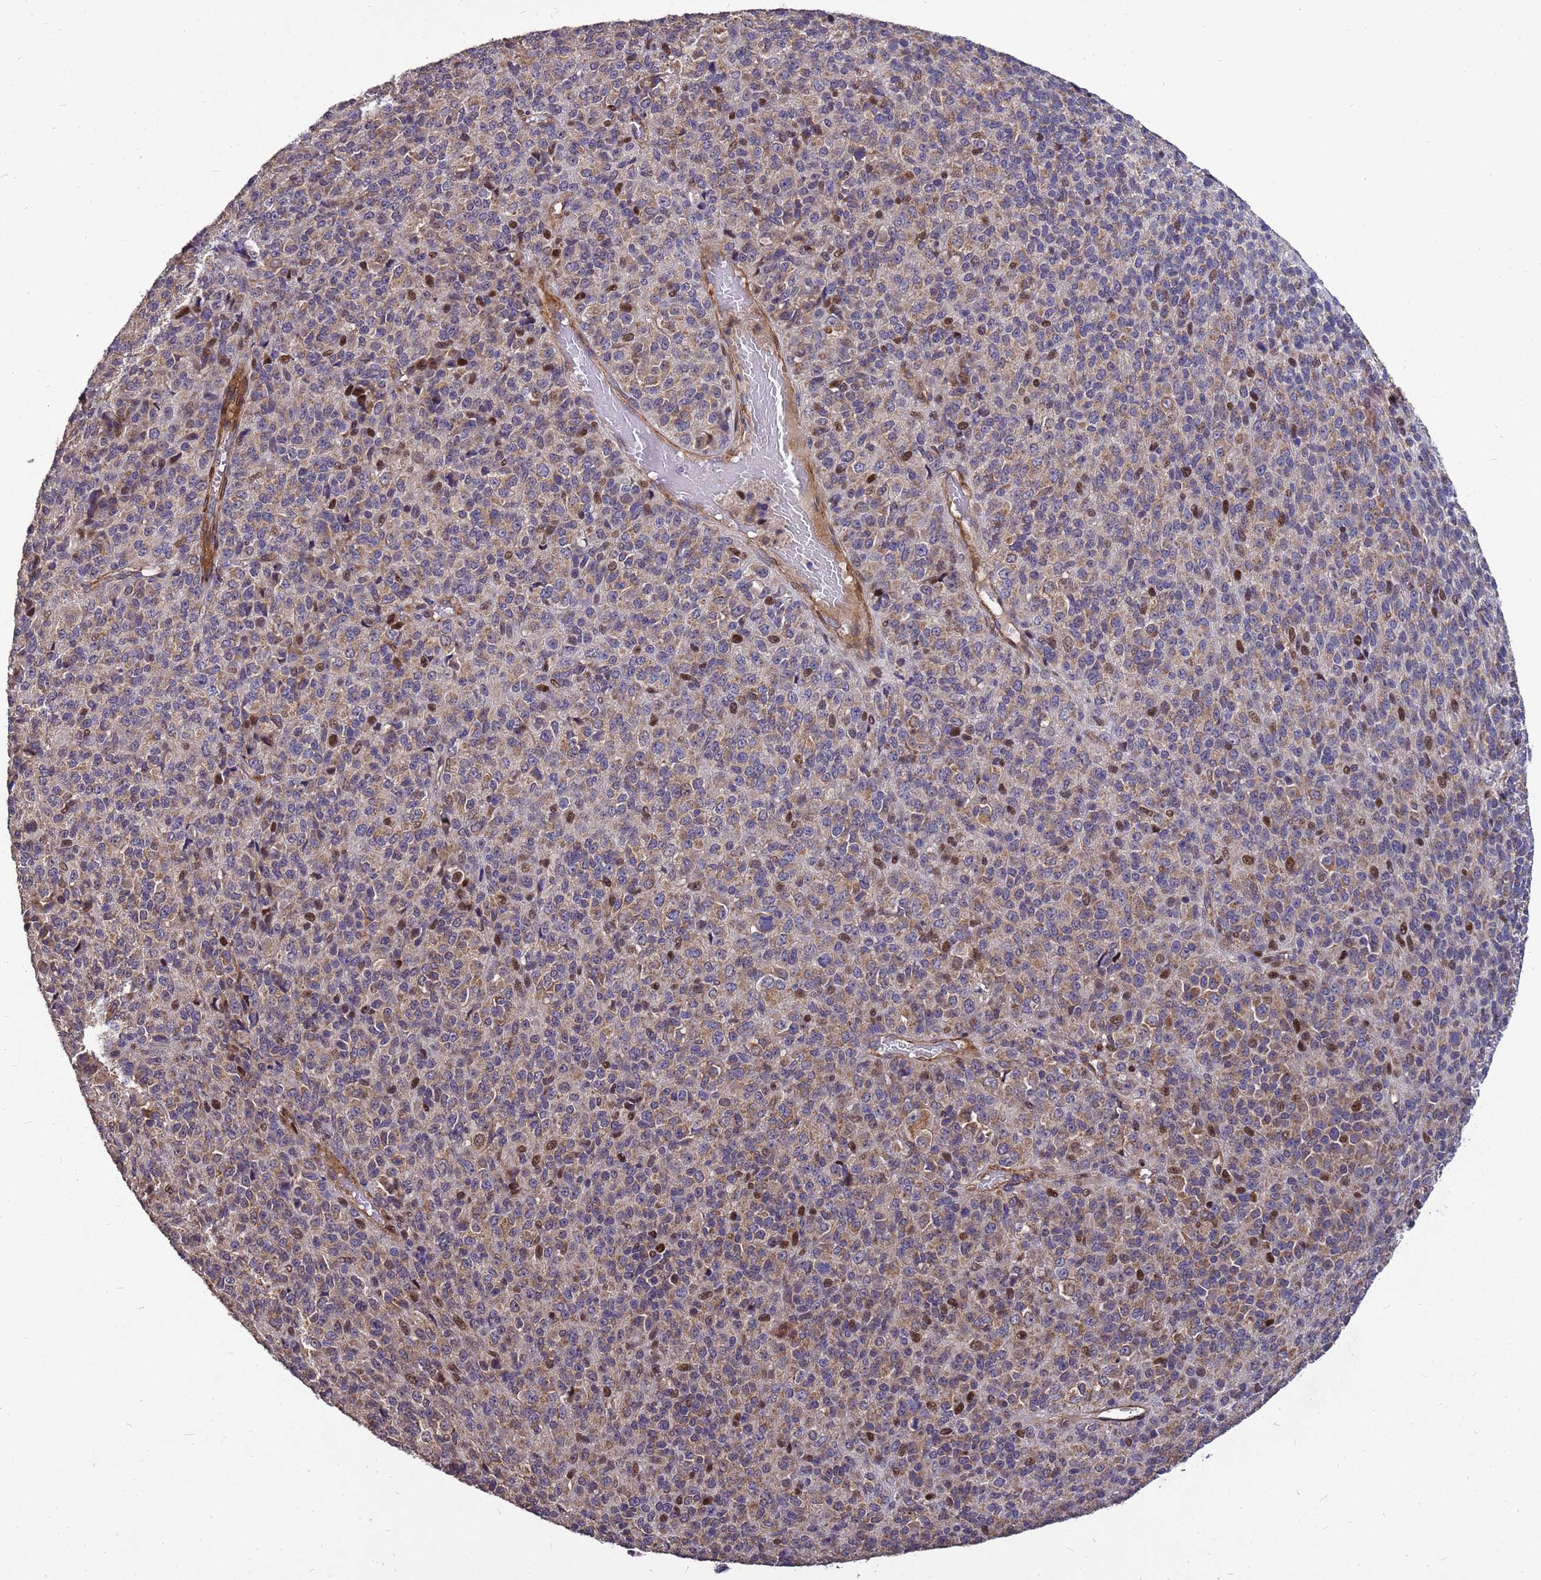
{"staining": {"intensity": "moderate", "quantity": "<25%", "location": "cytoplasmic/membranous,nuclear"}, "tissue": "melanoma", "cell_type": "Tumor cells", "image_type": "cancer", "snomed": [{"axis": "morphology", "description": "Malignant melanoma, Metastatic site"}, {"axis": "topography", "description": "Brain"}], "caption": "Melanoma tissue exhibits moderate cytoplasmic/membranous and nuclear staining in approximately <25% of tumor cells", "gene": "RSPRY1", "patient": {"sex": "female", "age": 56}}